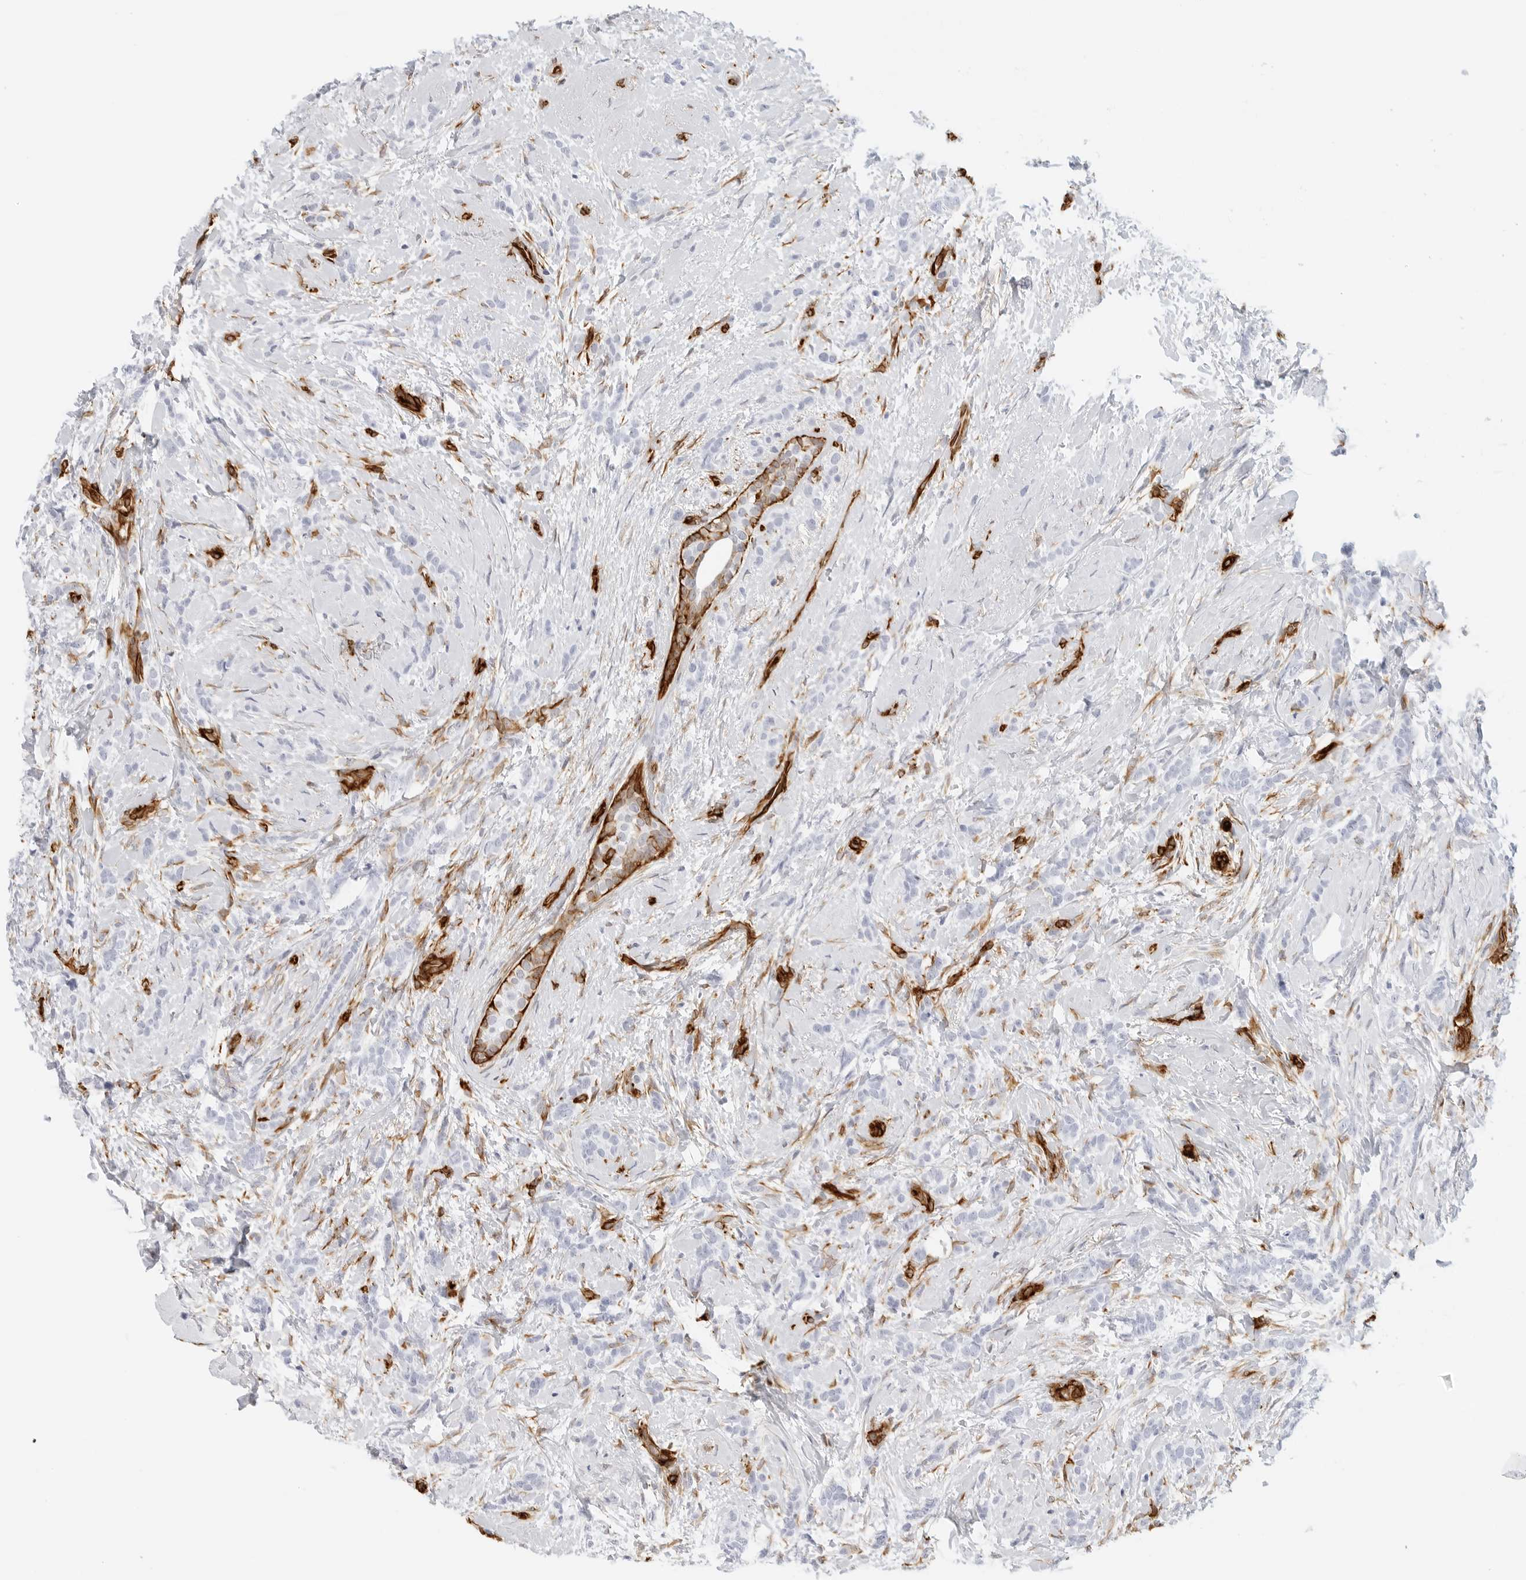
{"staining": {"intensity": "negative", "quantity": "none", "location": "none"}, "tissue": "breast cancer", "cell_type": "Tumor cells", "image_type": "cancer", "snomed": [{"axis": "morphology", "description": "Lobular carcinoma, in situ"}, {"axis": "morphology", "description": "Lobular carcinoma"}, {"axis": "topography", "description": "Breast"}], "caption": "This is an immunohistochemistry (IHC) photomicrograph of human breast cancer (lobular carcinoma). There is no staining in tumor cells.", "gene": "NES", "patient": {"sex": "female", "age": 41}}